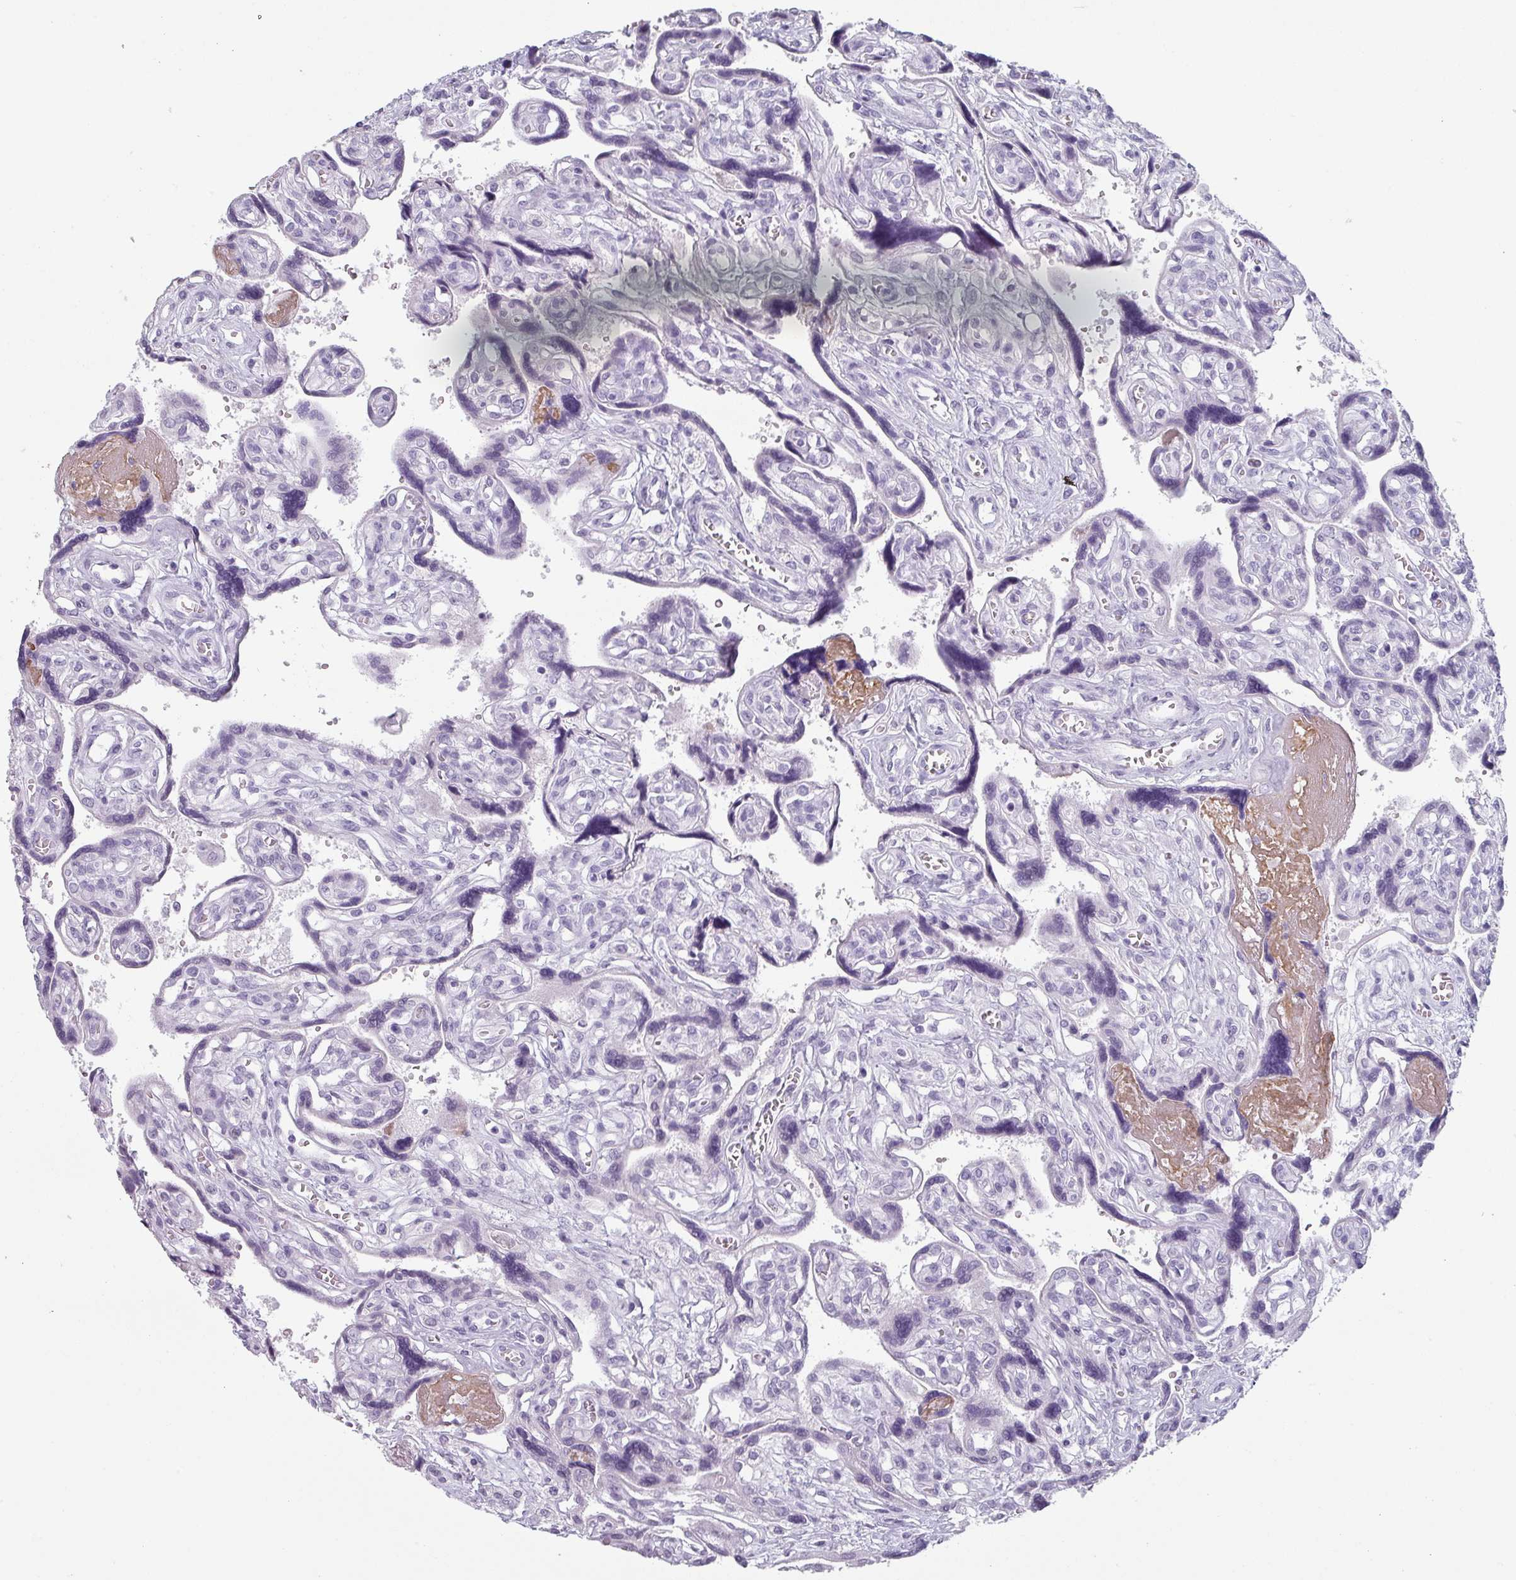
{"staining": {"intensity": "negative", "quantity": "none", "location": "none"}, "tissue": "placenta", "cell_type": "Trophoblastic cells", "image_type": "normal", "snomed": [{"axis": "morphology", "description": "Normal tissue, NOS"}, {"axis": "topography", "description": "Placenta"}], "caption": "Immunohistochemical staining of benign placenta shows no significant positivity in trophoblastic cells.", "gene": "SLC35G2", "patient": {"sex": "female", "age": 39}}